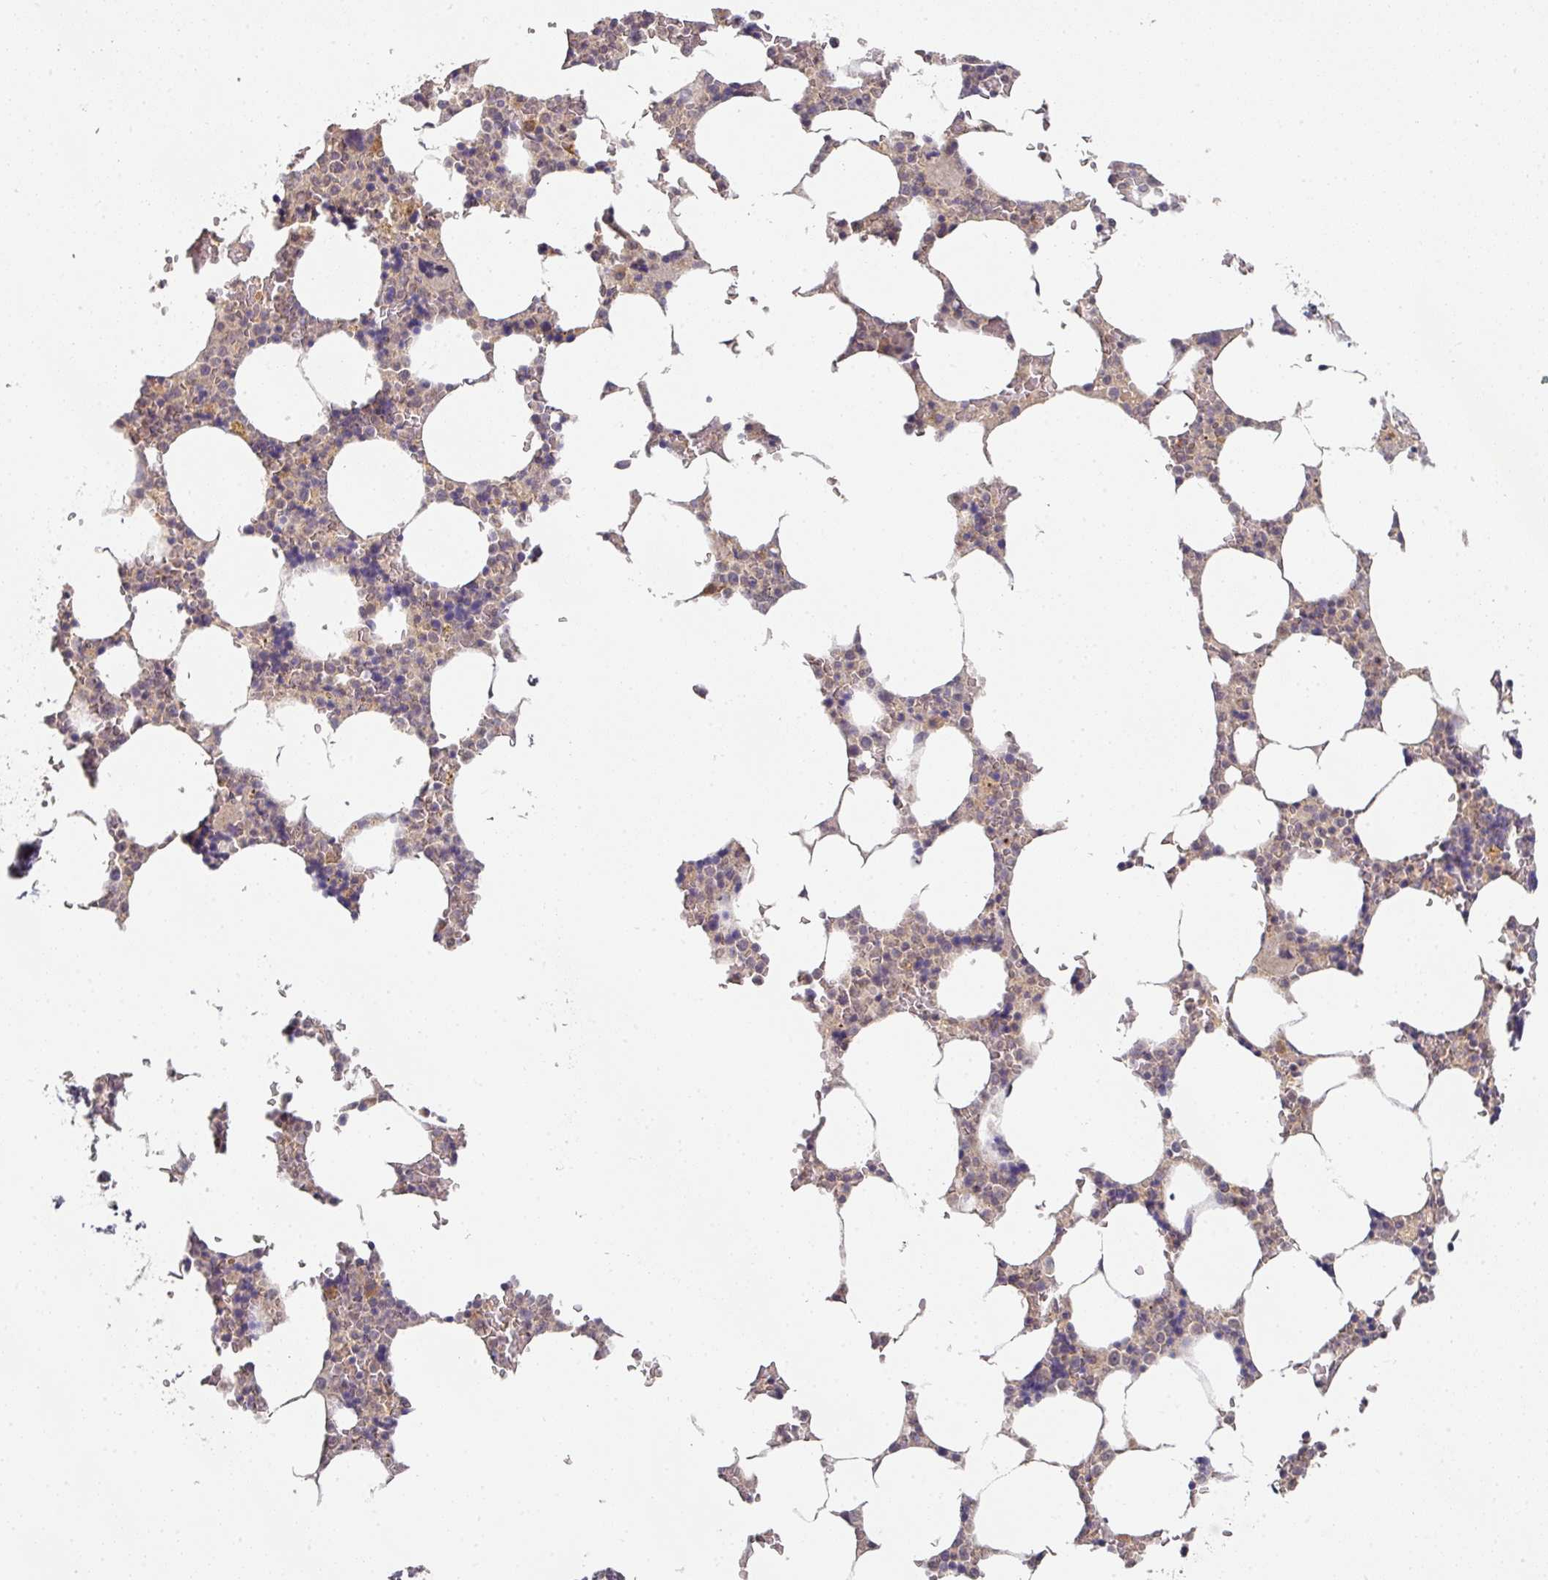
{"staining": {"intensity": "weak", "quantity": "<25%", "location": "cytoplasmic/membranous"}, "tissue": "bone marrow", "cell_type": "Hematopoietic cells", "image_type": "normal", "snomed": [{"axis": "morphology", "description": "Normal tissue, NOS"}, {"axis": "topography", "description": "Bone marrow"}], "caption": "The immunohistochemistry (IHC) photomicrograph has no significant positivity in hematopoietic cells of bone marrow.", "gene": "EXTL3", "patient": {"sex": "male", "age": 64}}